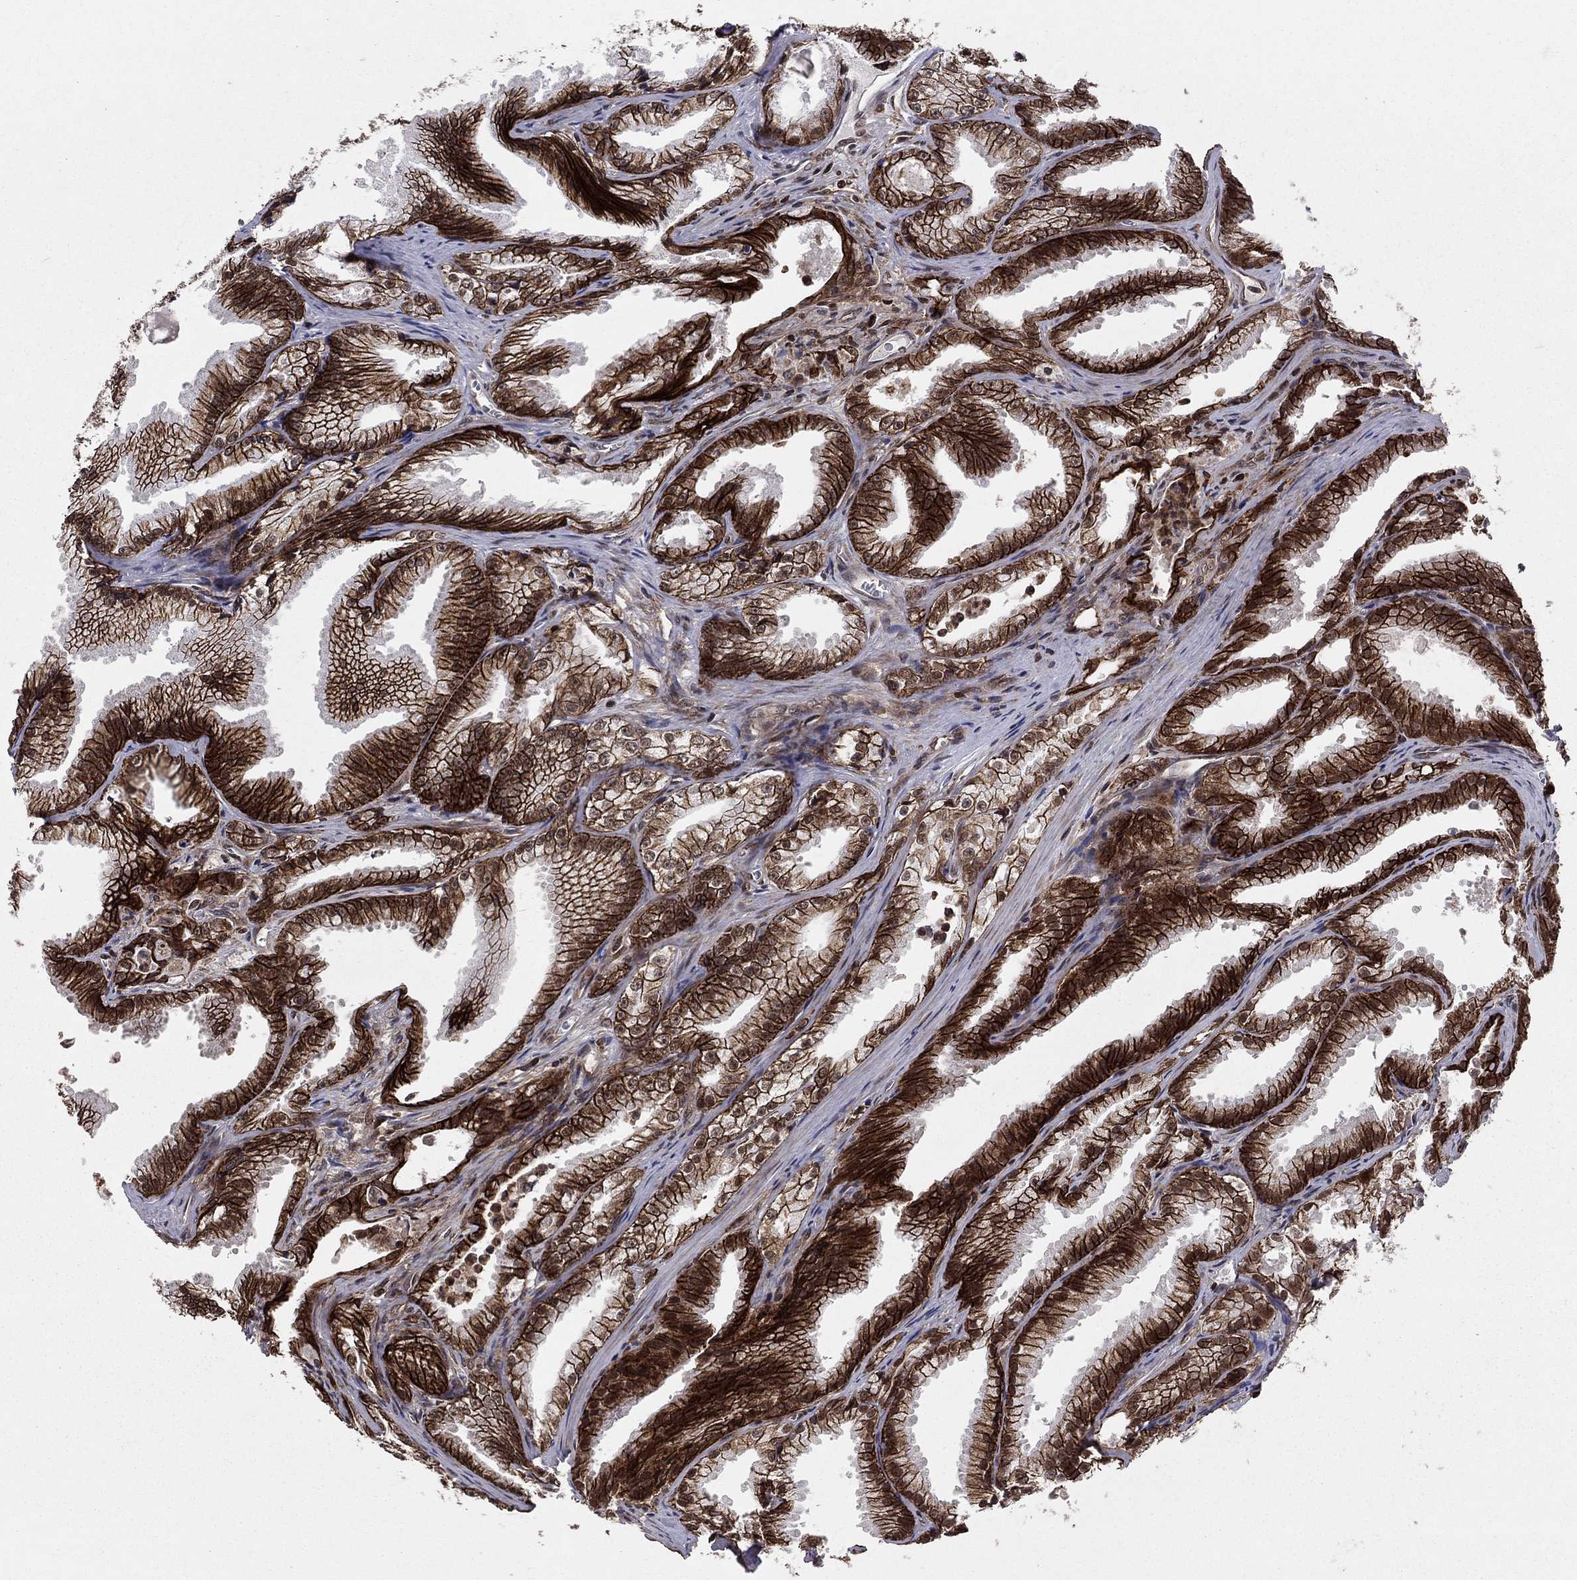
{"staining": {"intensity": "strong", "quantity": ">75%", "location": "cytoplasmic/membranous"}, "tissue": "prostate cancer", "cell_type": "Tumor cells", "image_type": "cancer", "snomed": [{"axis": "morphology", "description": "Adenocarcinoma, NOS"}, {"axis": "morphology", "description": "Adenocarcinoma, High grade"}, {"axis": "topography", "description": "Prostate"}], "caption": "The micrograph displays staining of prostate cancer, revealing strong cytoplasmic/membranous protein staining (brown color) within tumor cells. Using DAB (brown) and hematoxylin (blue) stains, captured at high magnification using brightfield microscopy.", "gene": "SSX2IP", "patient": {"sex": "male", "age": 70}}